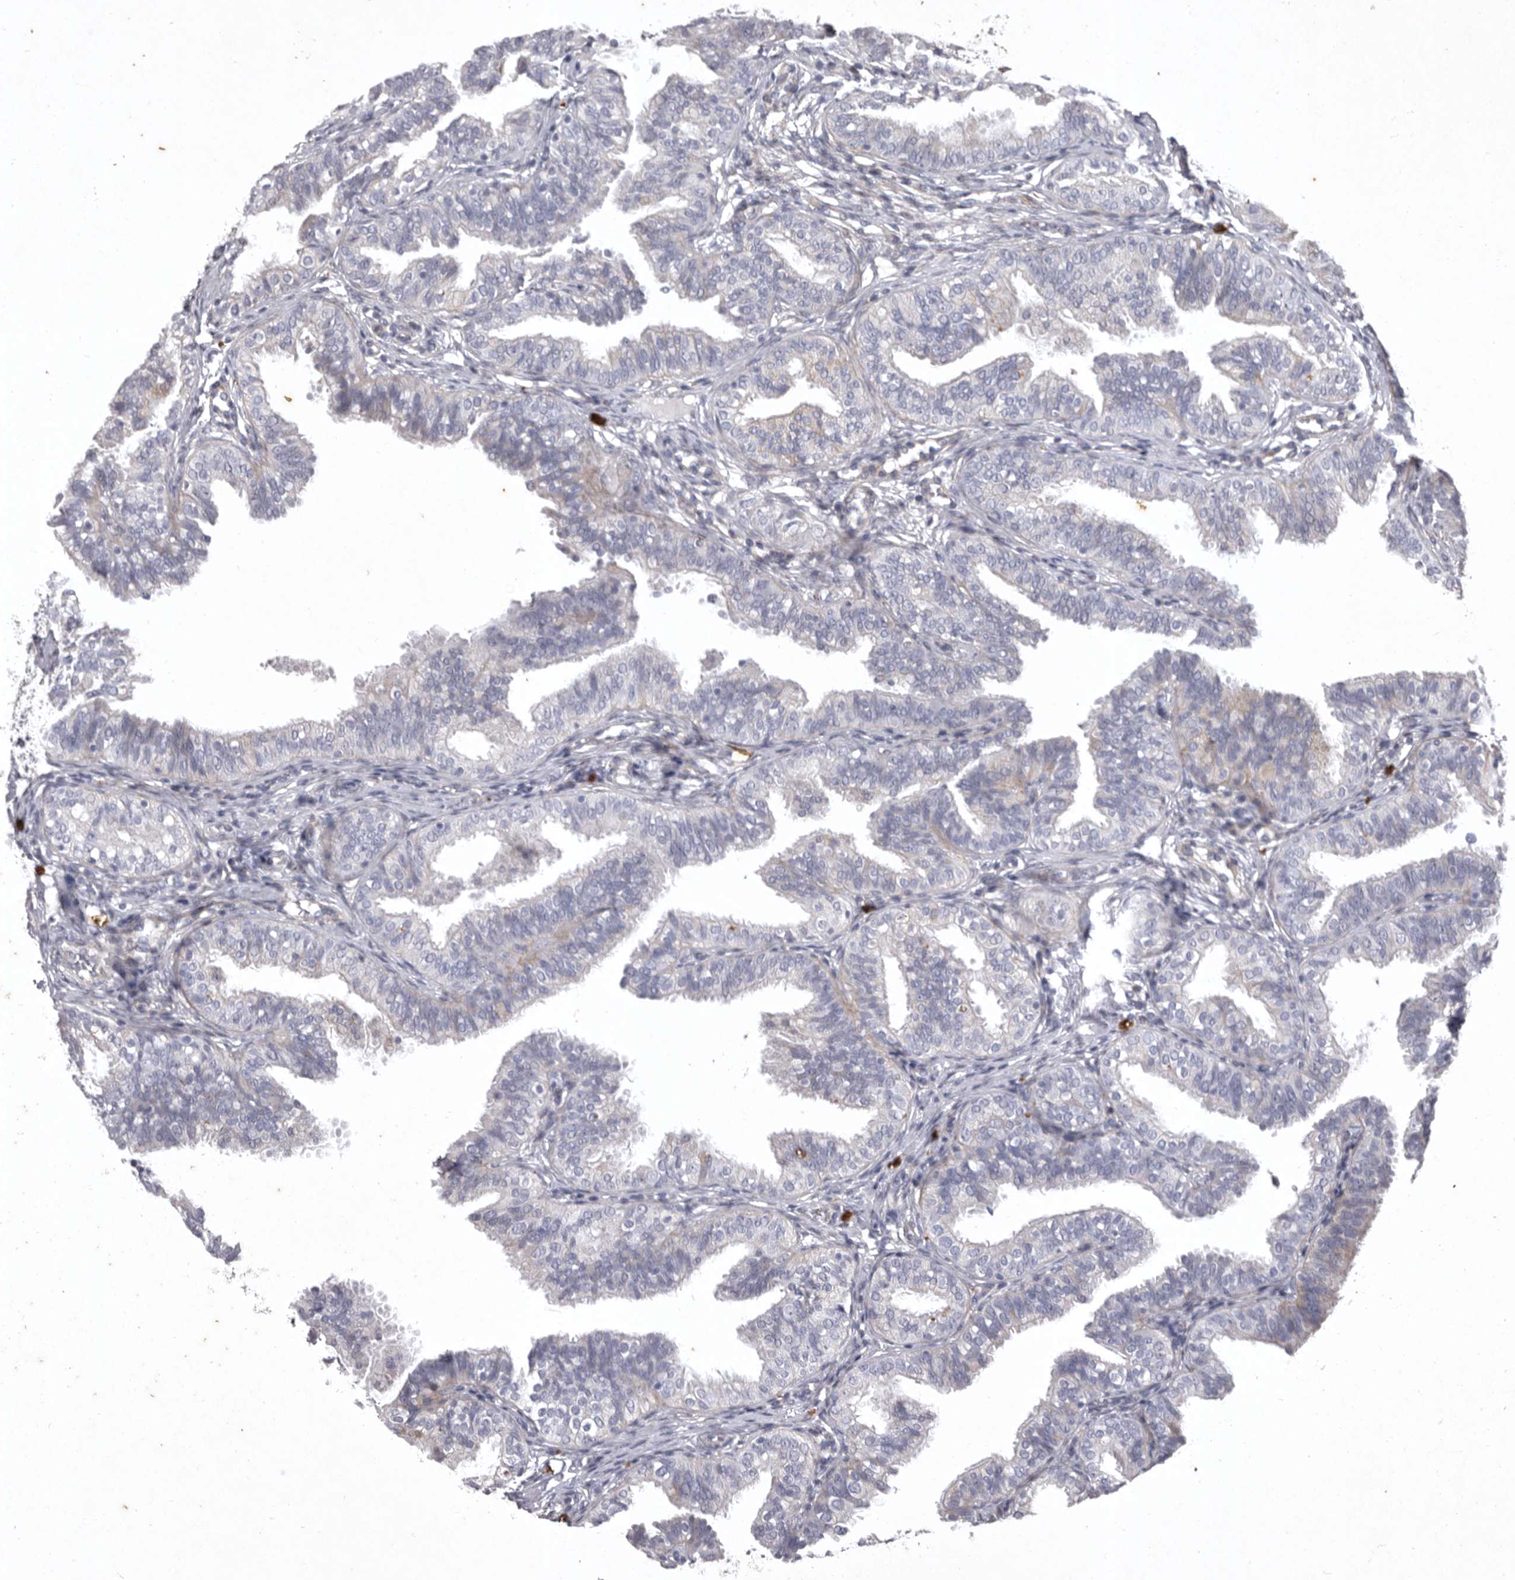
{"staining": {"intensity": "negative", "quantity": "none", "location": "none"}, "tissue": "fallopian tube", "cell_type": "Glandular cells", "image_type": "normal", "snomed": [{"axis": "morphology", "description": "Normal tissue, NOS"}, {"axis": "topography", "description": "Fallopian tube"}], "caption": "IHC image of unremarkable fallopian tube: human fallopian tube stained with DAB reveals no significant protein staining in glandular cells.", "gene": "NKAIN4", "patient": {"sex": "female", "age": 35}}